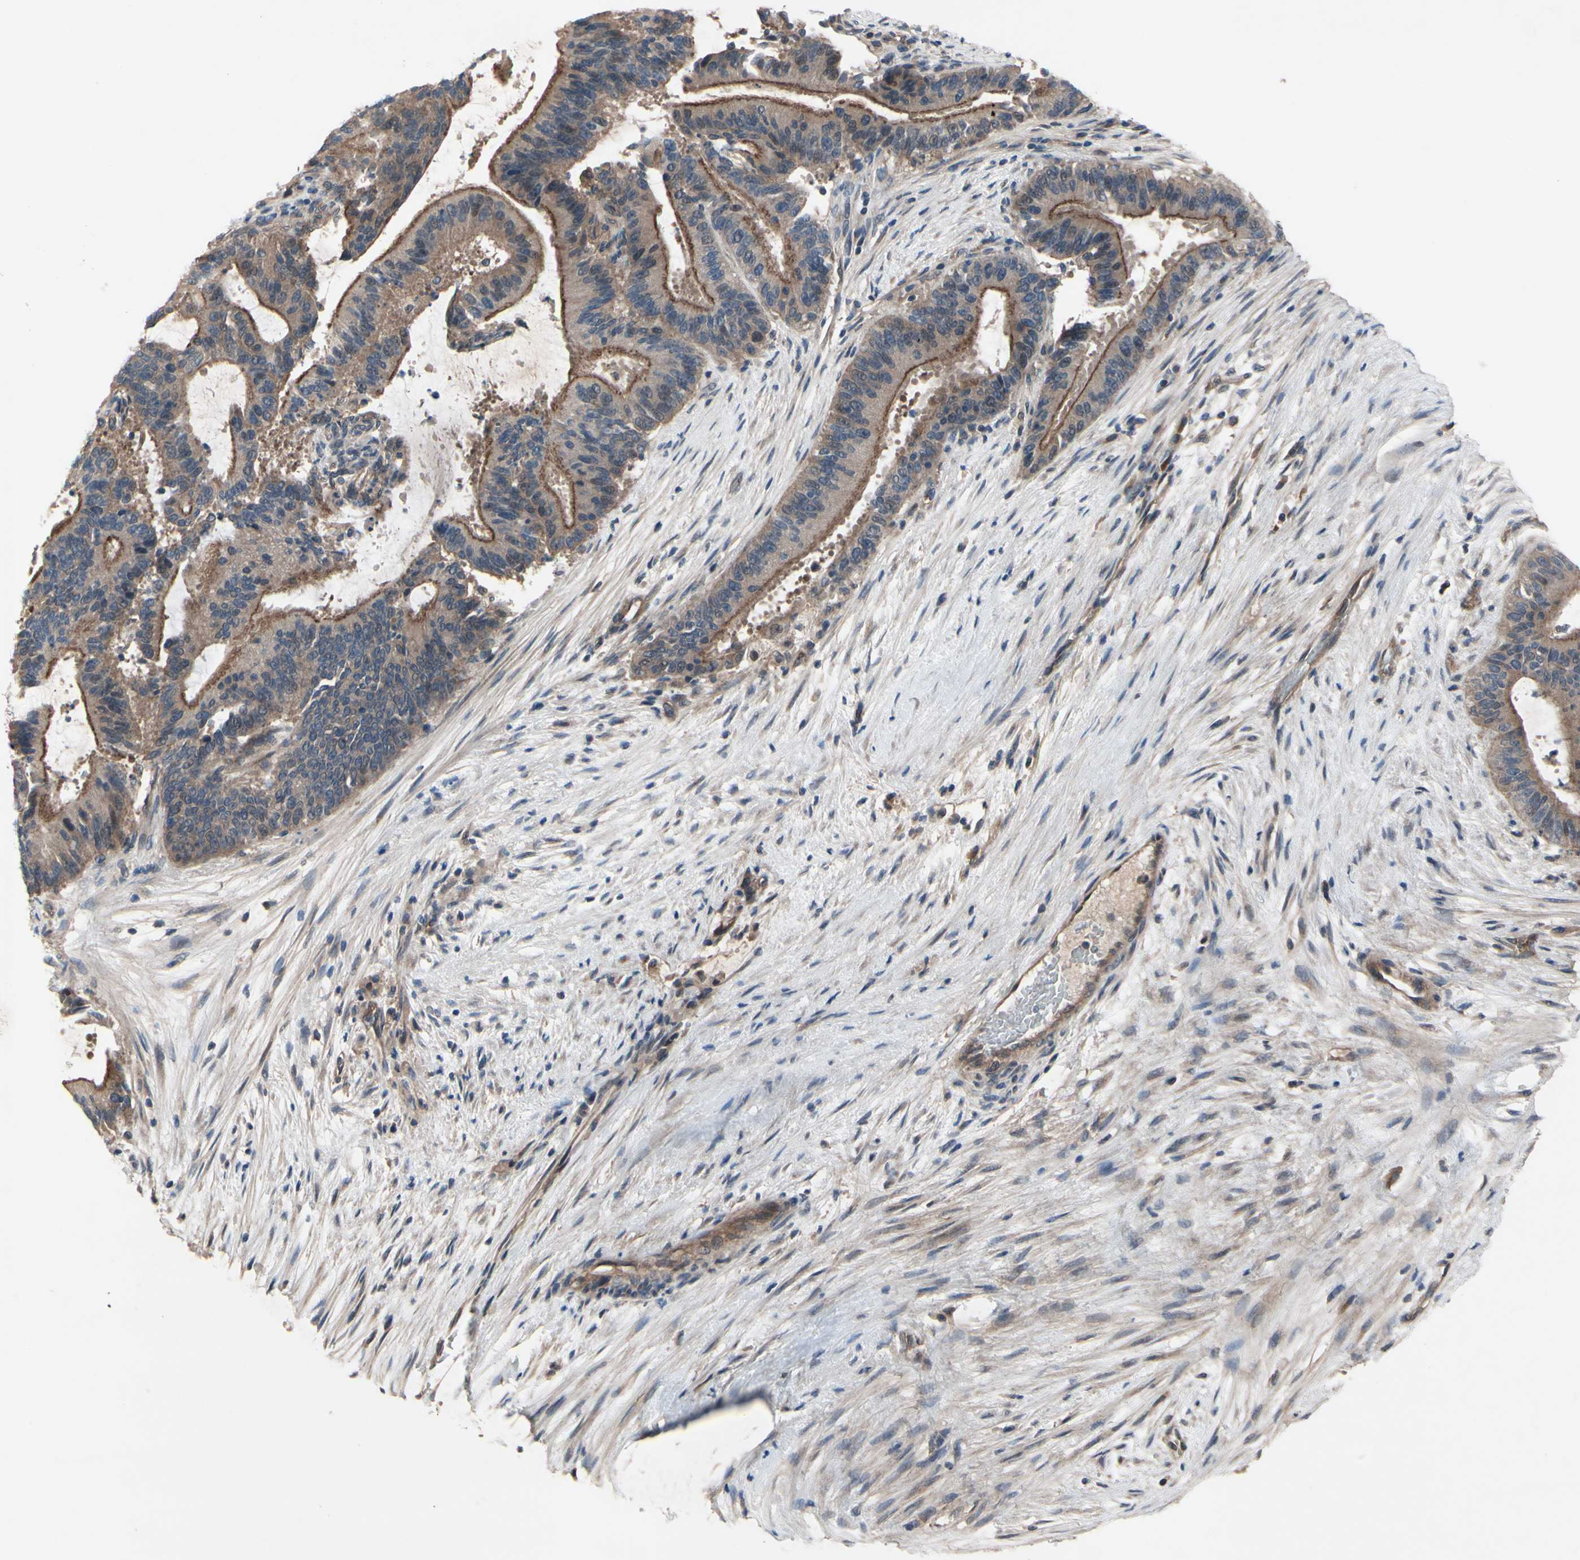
{"staining": {"intensity": "moderate", "quantity": ">75%", "location": "cytoplasmic/membranous"}, "tissue": "liver cancer", "cell_type": "Tumor cells", "image_type": "cancer", "snomed": [{"axis": "morphology", "description": "Cholangiocarcinoma"}, {"axis": "topography", "description": "Liver"}], "caption": "Liver cancer (cholangiocarcinoma) was stained to show a protein in brown. There is medium levels of moderate cytoplasmic/membranous positivity in about >75% of tumor cells.", "gene": "ICAM5", "patient": {"sex": "female", "age": 73}}